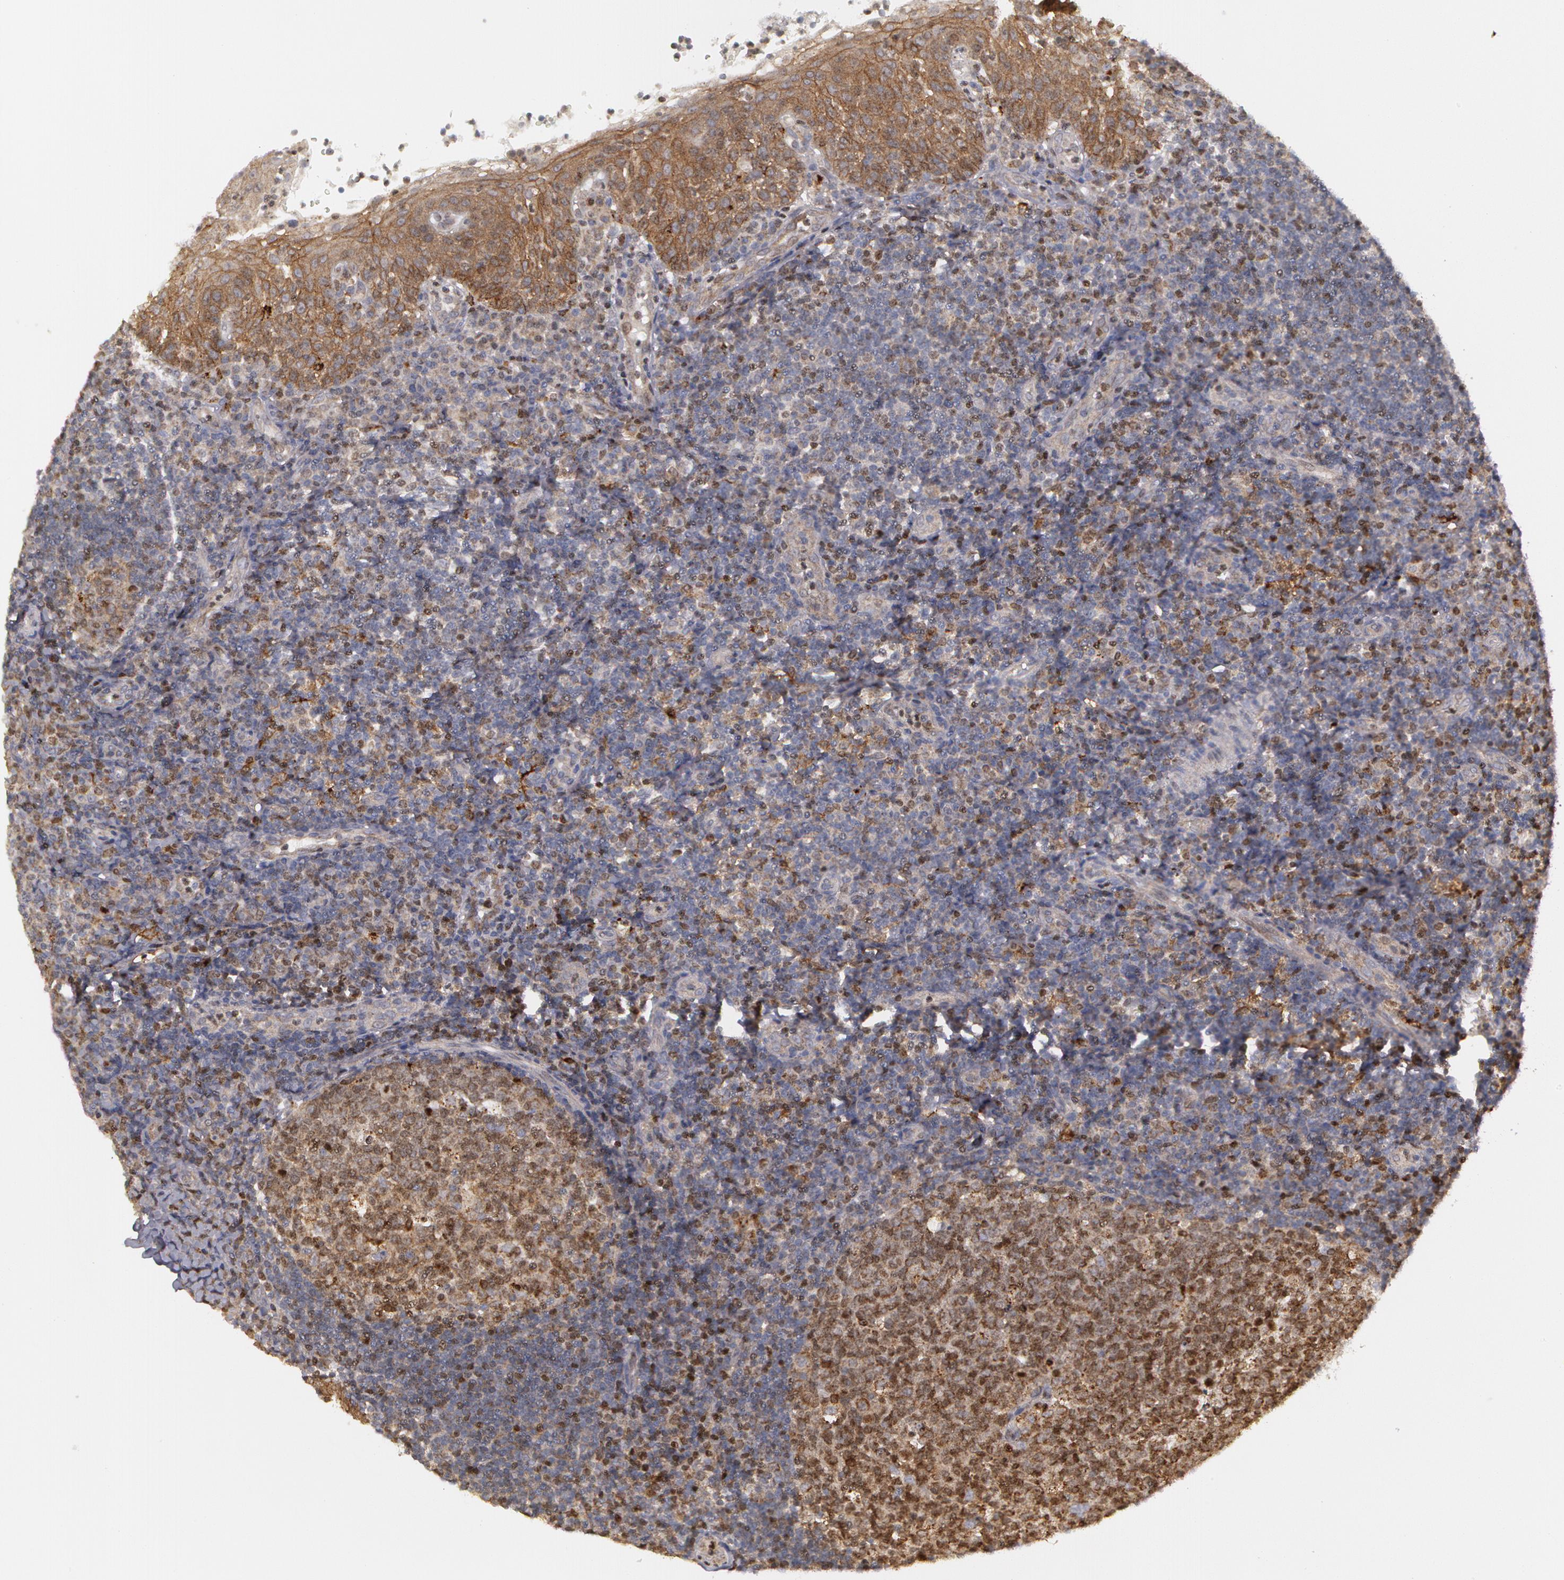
{"staining": {"intensity": "moderate", "quantity": "25%-75%", "location": "nuclear"}, "tissue": "tonsil", "cell_type": "Germinal center cells", "image_type": "normal", "snomed": [{"axis": "morphology", "description": "Normal tissue, NOS"}, {"axis": "topography", "description": "Tonsil"}], "caption": "Immunohistochemistry photomicrograph of benign tonsil: tonsil stained using immunohistochemistry reveals medium levels of moderate protein expression localized specifically in the nuclear of germinal center cells, appearing as a nuclear brown color.", "gene": "ERBB2", "patient": {"sex": "female", "age": 40}}